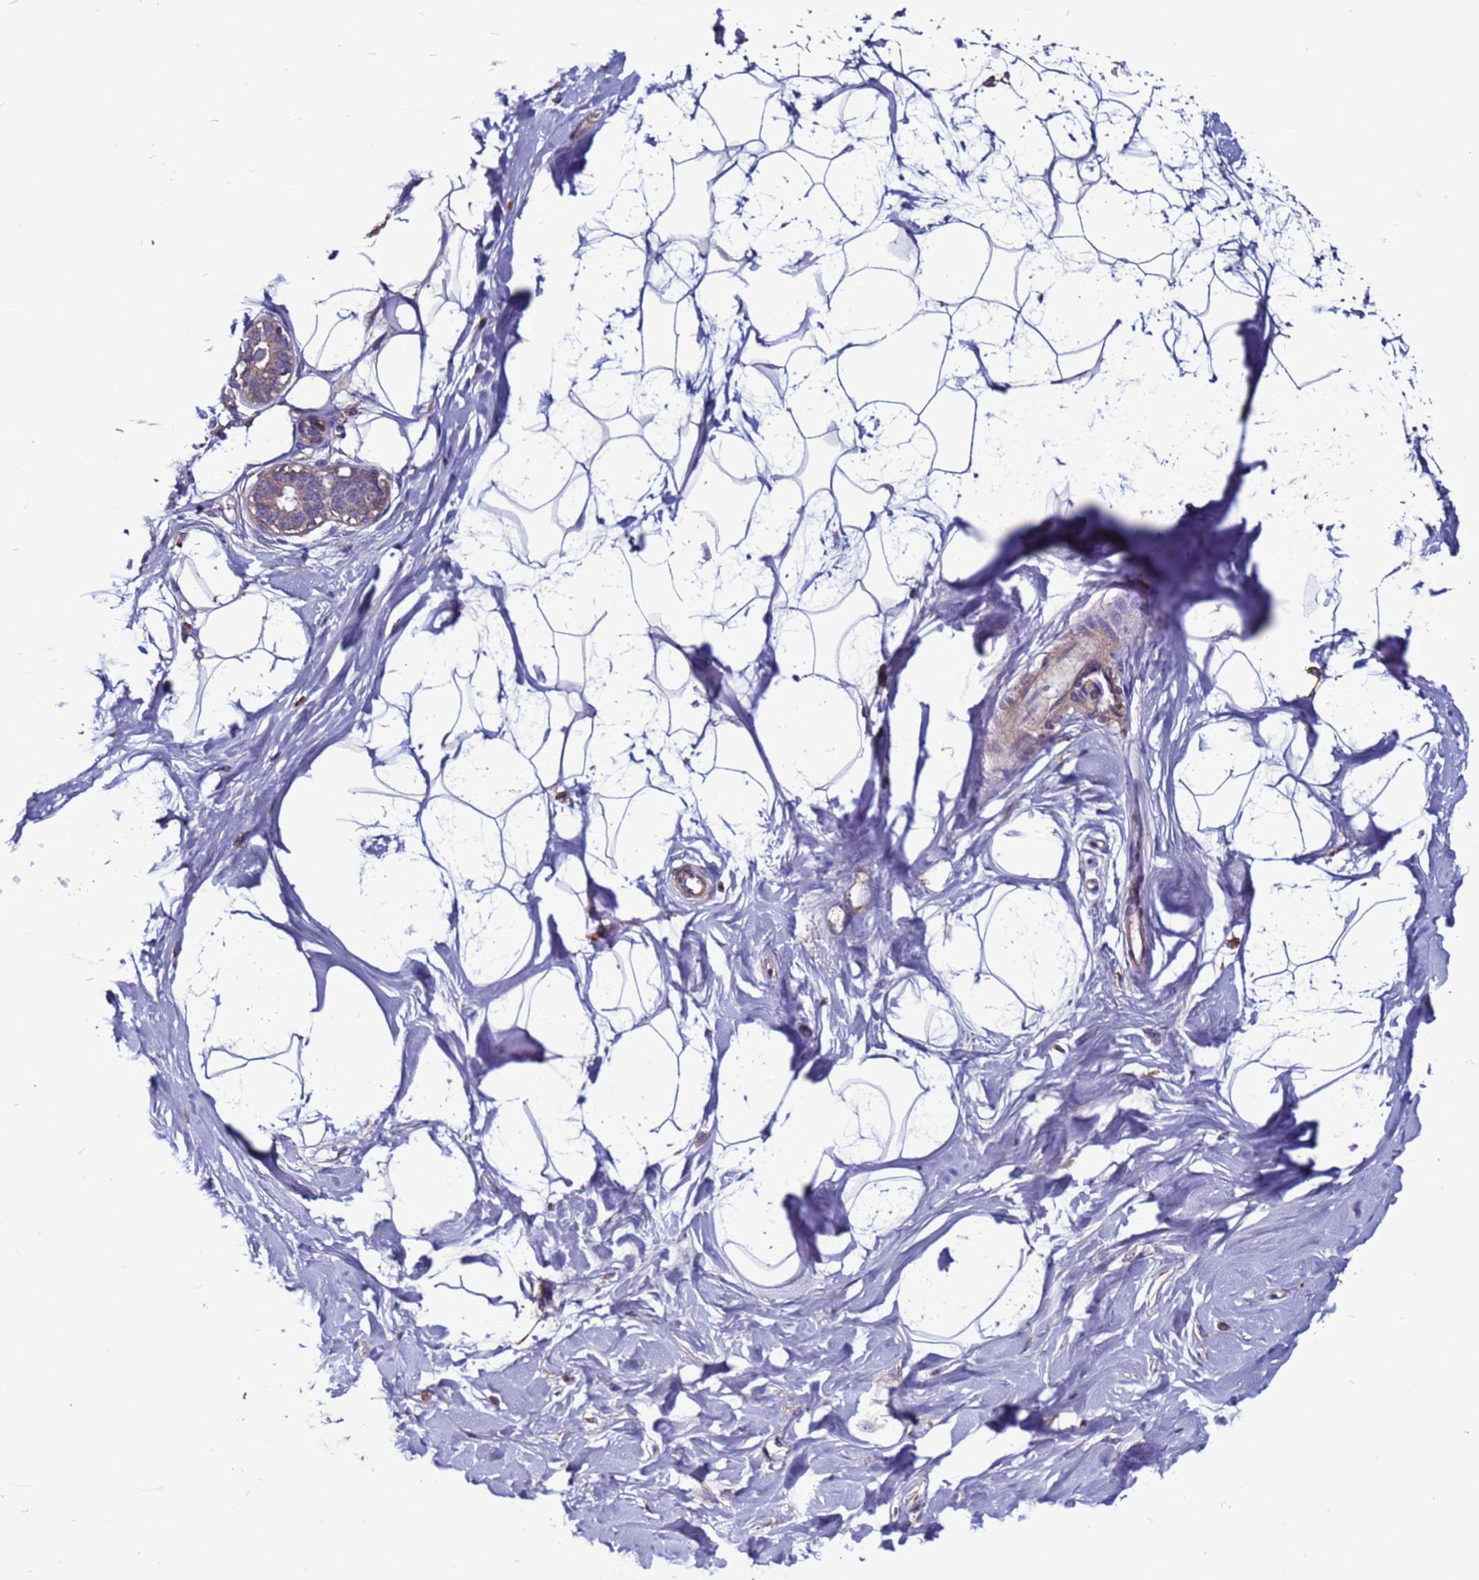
{"staining": {"intensity": "negative", "quantity": "none", "location": "none"}, "tissue": "breast", "cell_type": "Adipocytes", "image_type": "normal", "snomed": [{"axis": "morphology", "description": "Normal tissue, NOS"}, {"axis": "topography", "description": "Breast"}], "caption": "DAB (3,3'-diaminobenzidine) immunohistochemical staining of unremarkable breast demonstrates no significant staining in adipocytes.", "gene": "CEP55", "patient": {"sex": "female", "age": 45}}